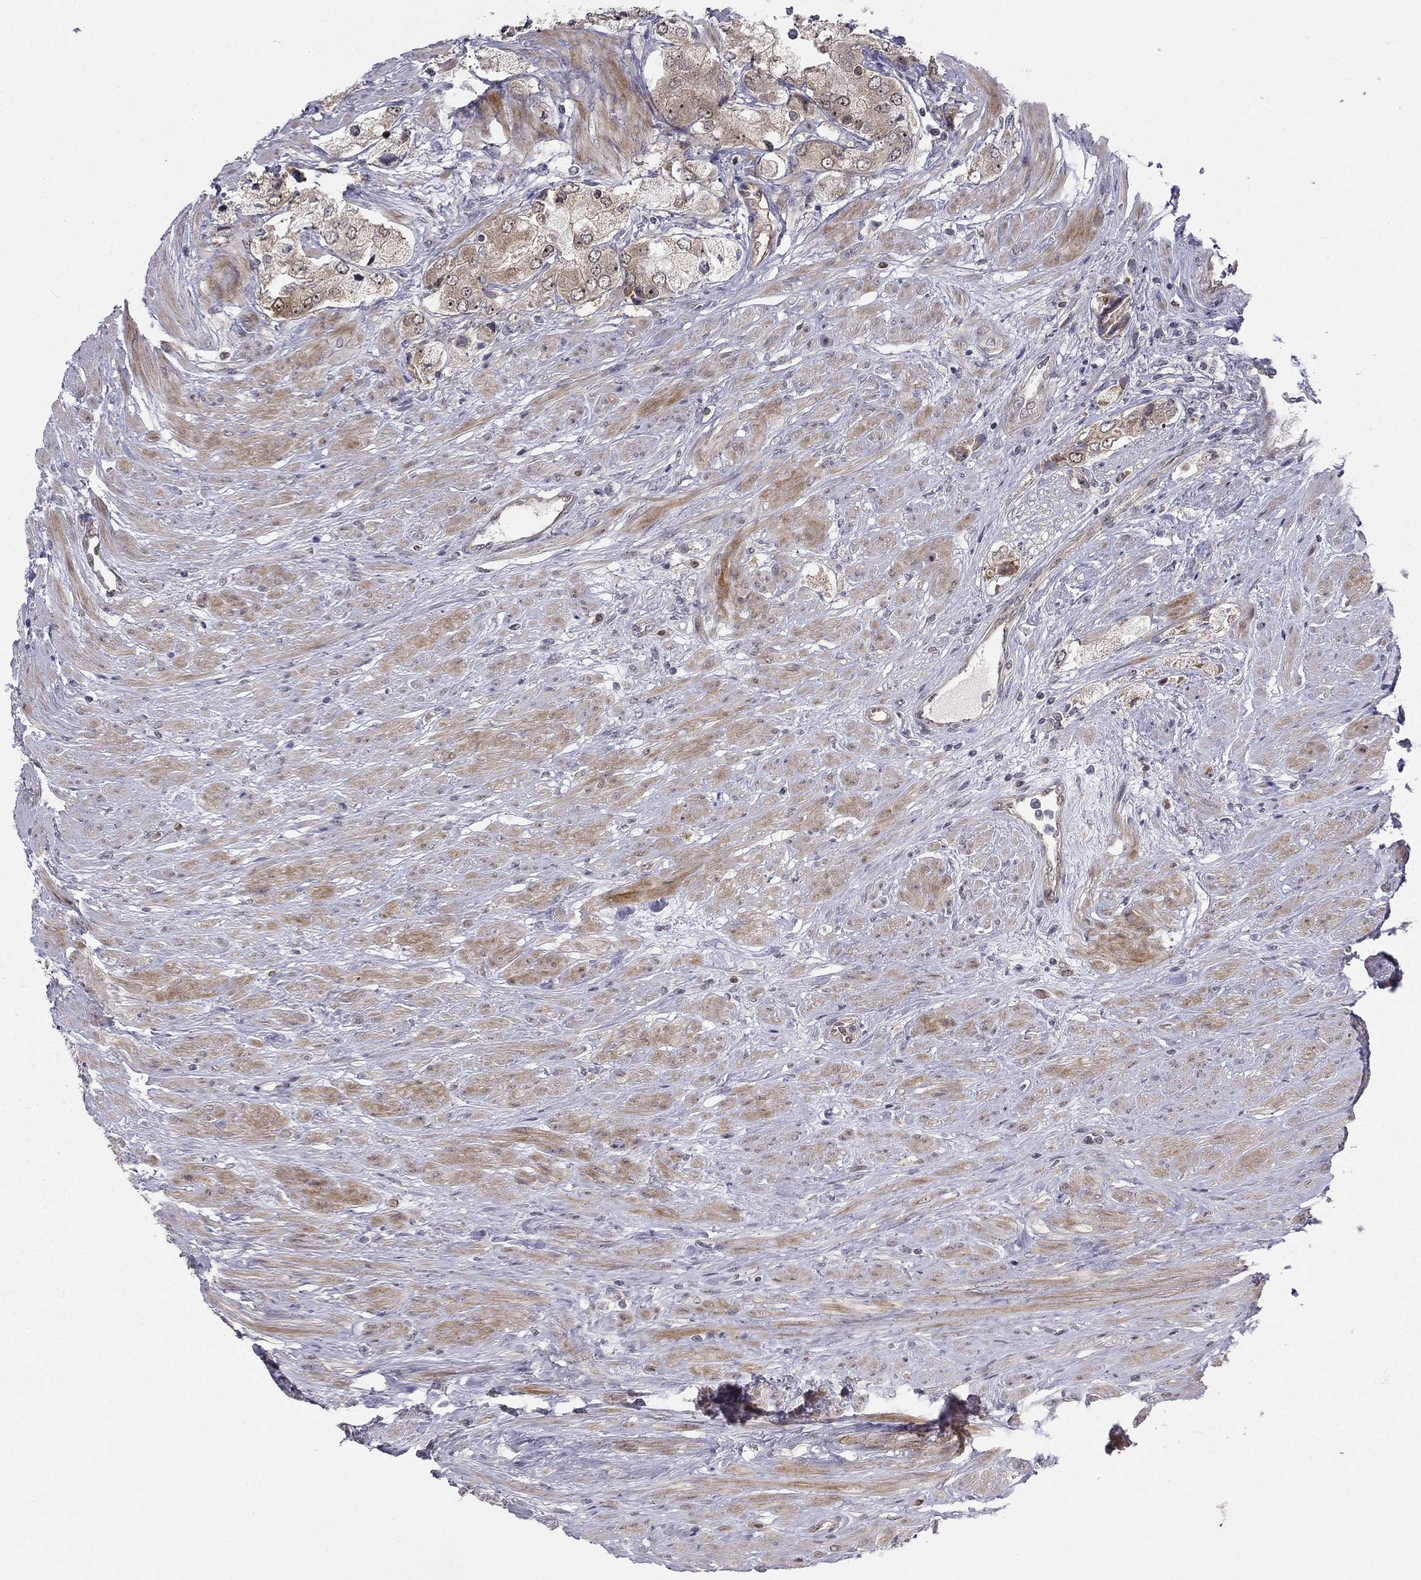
{"staining": {"intensity": "negative", "quantity": "none", "location": "none"}, "tissue": "prostate cancer", "cell_type": "Tumor cells", "image_type": "cancer", "snomed": [{"axis": "morphology", "description": "Adenocarcinoma, Low grade"}, {"axis": "topography", "description": "Prostate"}], "caption": "A micrograph of prostate cancer stained for a protein displays no brown staining in tumor cells.", "gene": "STXBP6", "patient": {"sex": "male", "age": 69}}